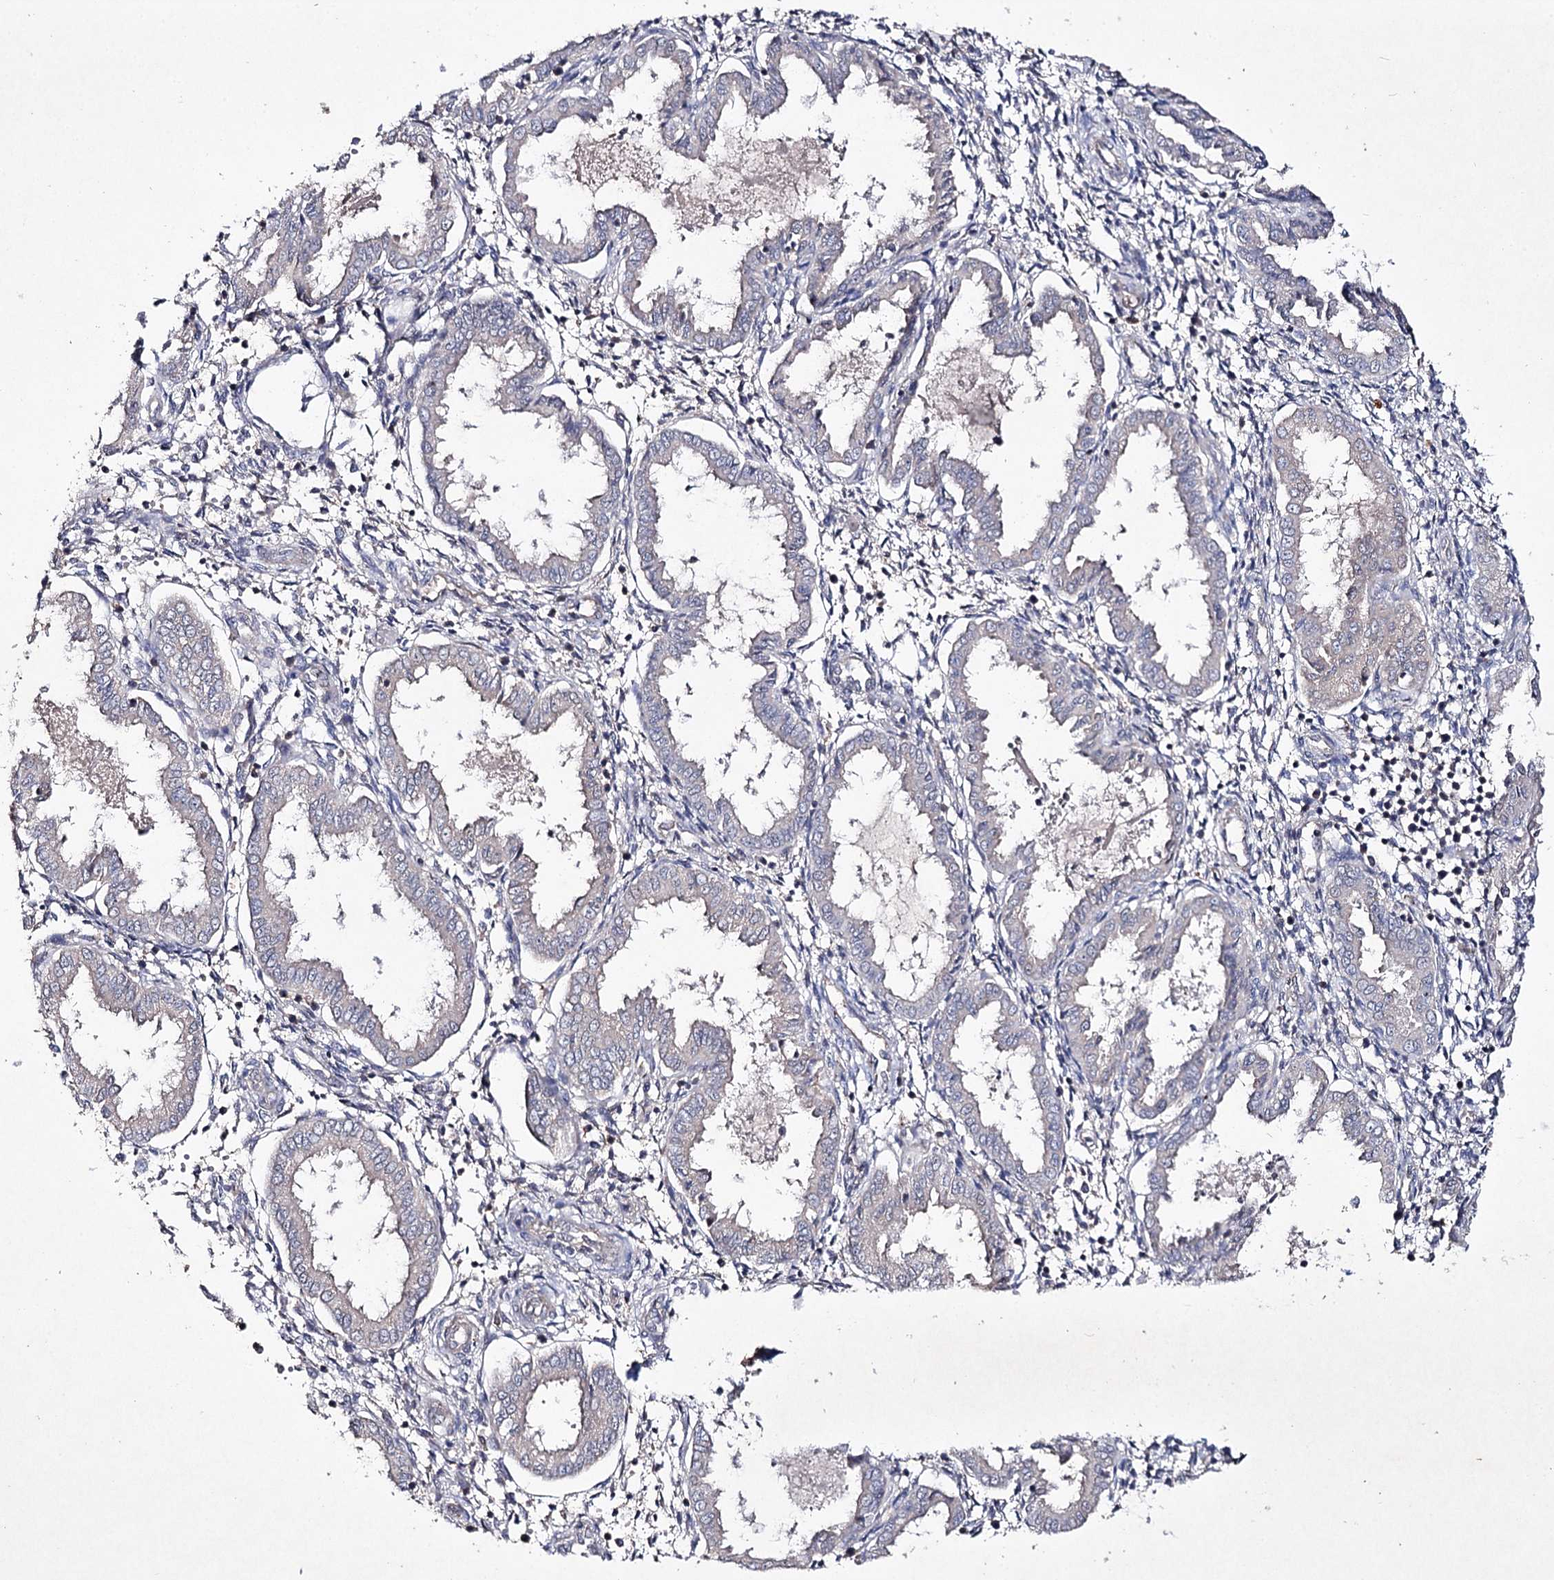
{"staining": {"intensity": "negative", "quantity": "none", "location": "none"}, "tissue": "endometrium", "cell_type": "Cells in endometrial stroma", "image_type": "normal", "snomed": [{"axis": "morphology", "description": "Normal tissue, NOS"}, {"axis": "topography", "description": "Endometrium"}], "caption": "Human endometrium stained for a protein using immunohistochemistry shows no positivity in cells in endometrial stroma.", "gene": "SEMA4G", "patient": {"sex": "female", "age": 33}}